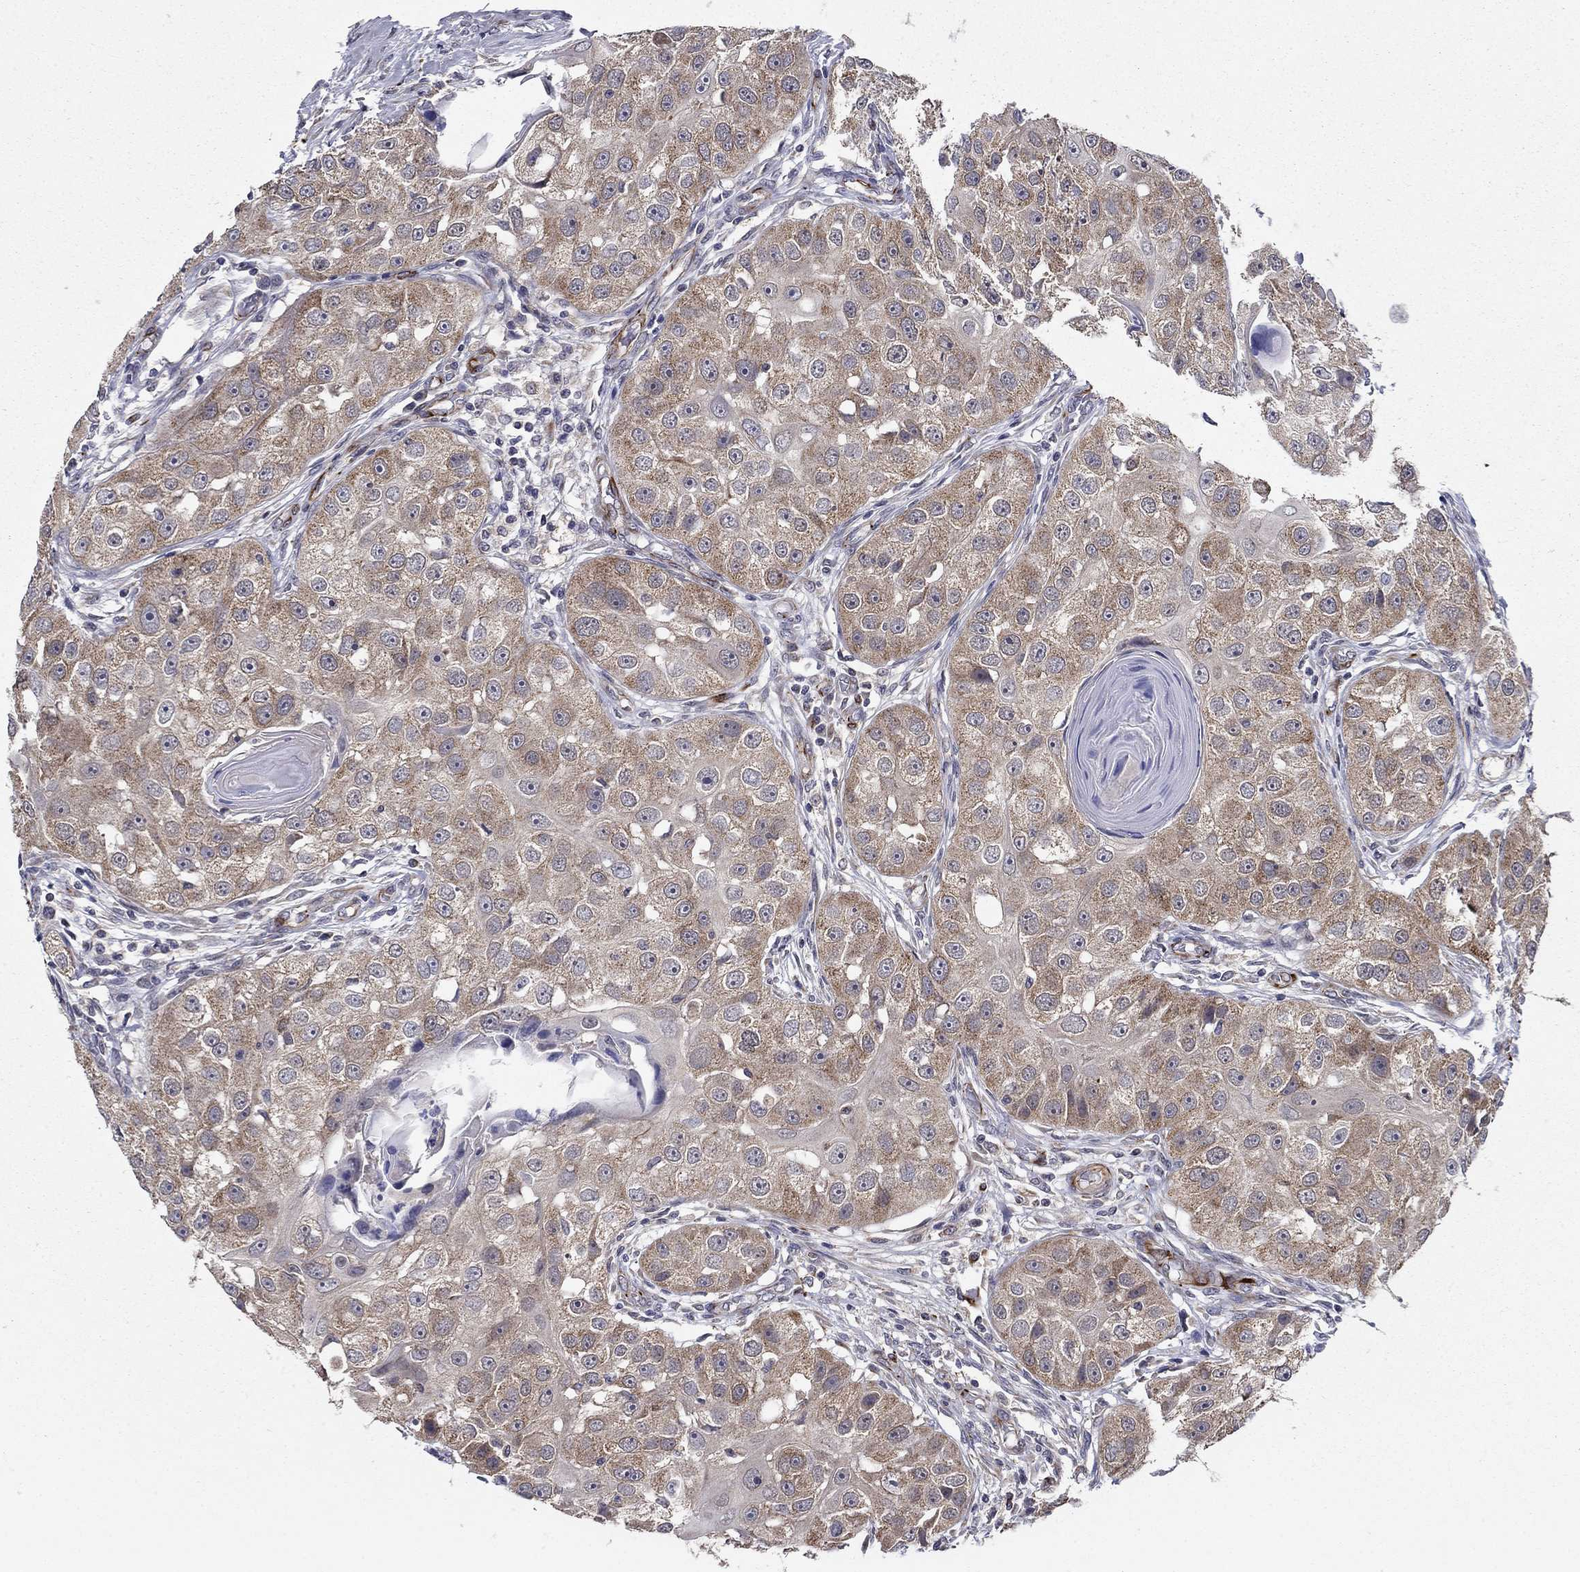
{"staining": {"intensity": "moderate", "quantity": "25%-75%", "location": "cytoplasmic/membranous"}, "tissue": "head and neck cancer", "cell_type": "Tumor cells", "image_type": "cancer", "snomed": [{"axis": "morphology", "description": "Normal tissue, NOS"}, {"axis": "morphology", "description": "Squamous cell carcinoma, NOS"}, {"axis": "topography", "description": "Skeletal muscle"}, {"axis": "topography", "description": "Head-Neck"}], "caption": "Head and neck cancer tissue exhibits moderate cytoplasmic/membranous expression in approximately 25%-75% of tumor cells", "gene": "LACTB2", "patient": {"sex": "male", "age": 51}}